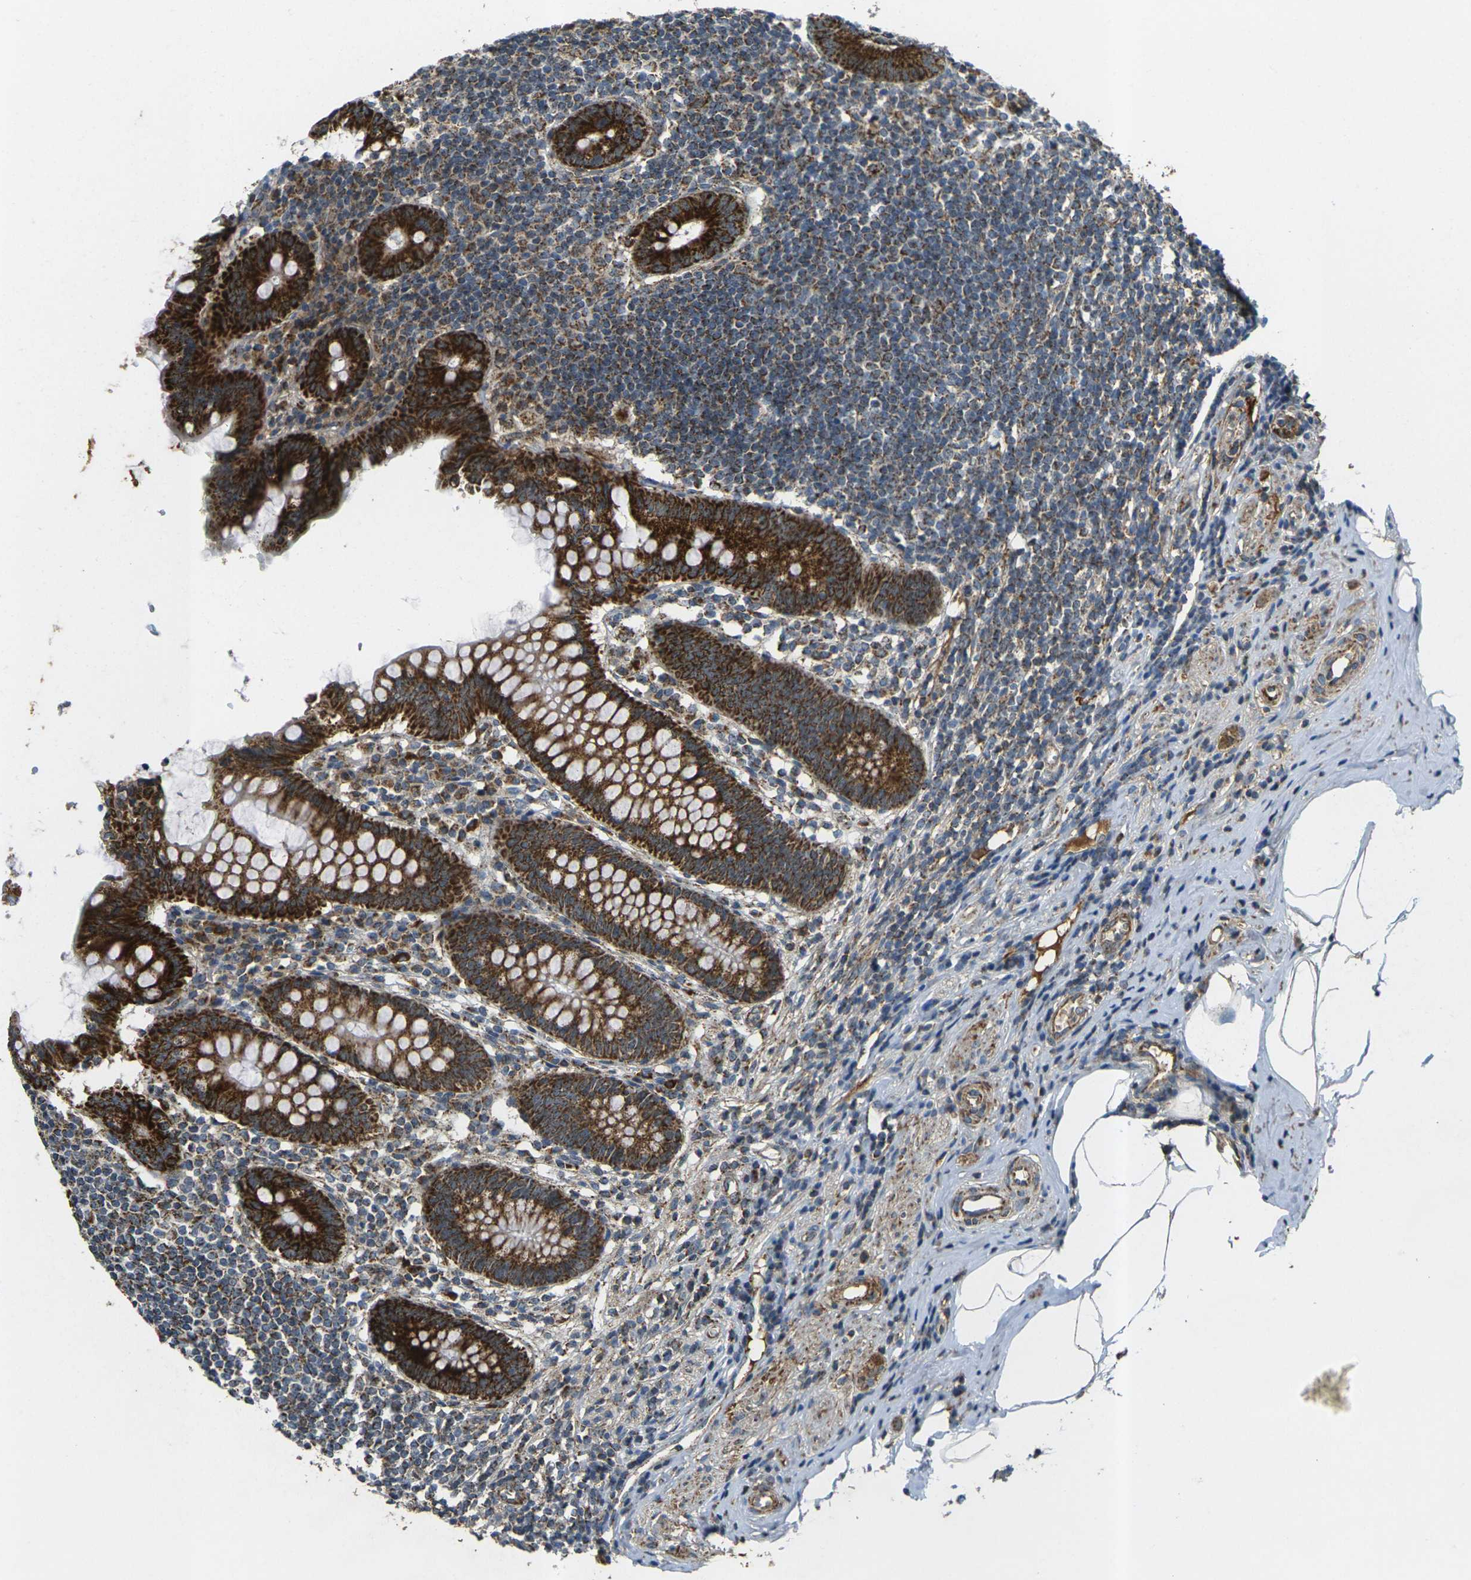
{"staining": {"intensity": "strong", "quantity": ">75%", "location": "cytoplasmic/membranous"}, "tissue": "appendix", "cell_type": "Glandular cells", "image_type": "normal", "snomed": [{"axis": "morphology", "description": "Normal tissue, NOS"}, {"axis": "topography", "description": "Appendix"}], "caption": "Immunohistochemistry (IHC) of benign appendix displays high levels of strong cytoplasmic/membranous staining in approximately >75% of glandular cells.", "gene": "IGF1R", "patient": {"sex": "female", "age": 50}}